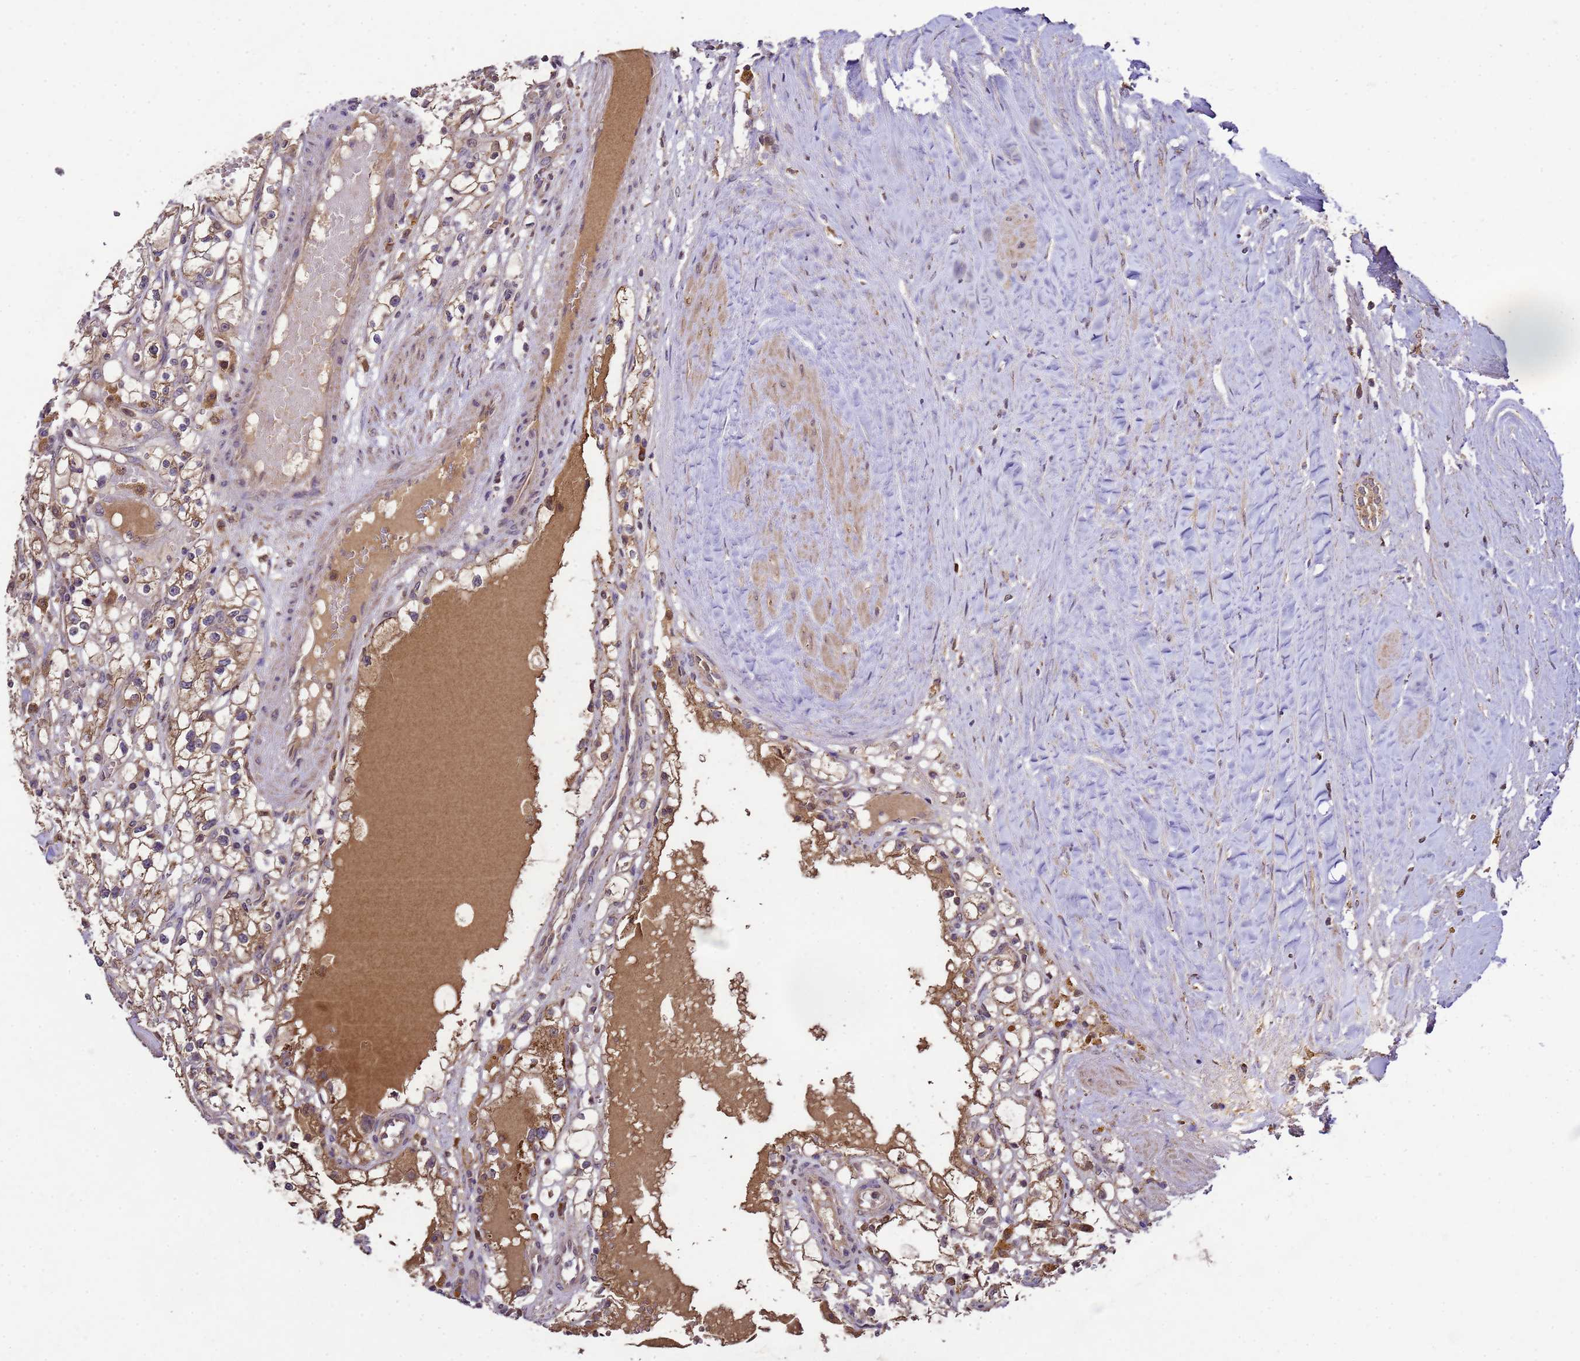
{"staining": {"intensity": "moderate", "quantity": ">75%", "location": "cytoplasmic/membranous"}, "tissue": "renal cancer", "cell_type": "Tumor cells", "image_type": "cancer", "snomed": [{"axis": "morphology", "description": "Adenocarcinoma, NOS"}, {"axis": "topography", "description": "Kidney"}], "caption": "A high-resolution histopathology image shows immunohistochemistry (IHC) staining of renal cancer, which demonstrates moderate cytoplasmic/membranous positivity in about >75% of tumor cells.", "gene": "HSPBAP1", "patient": {"sex": "male", "age": 56}}